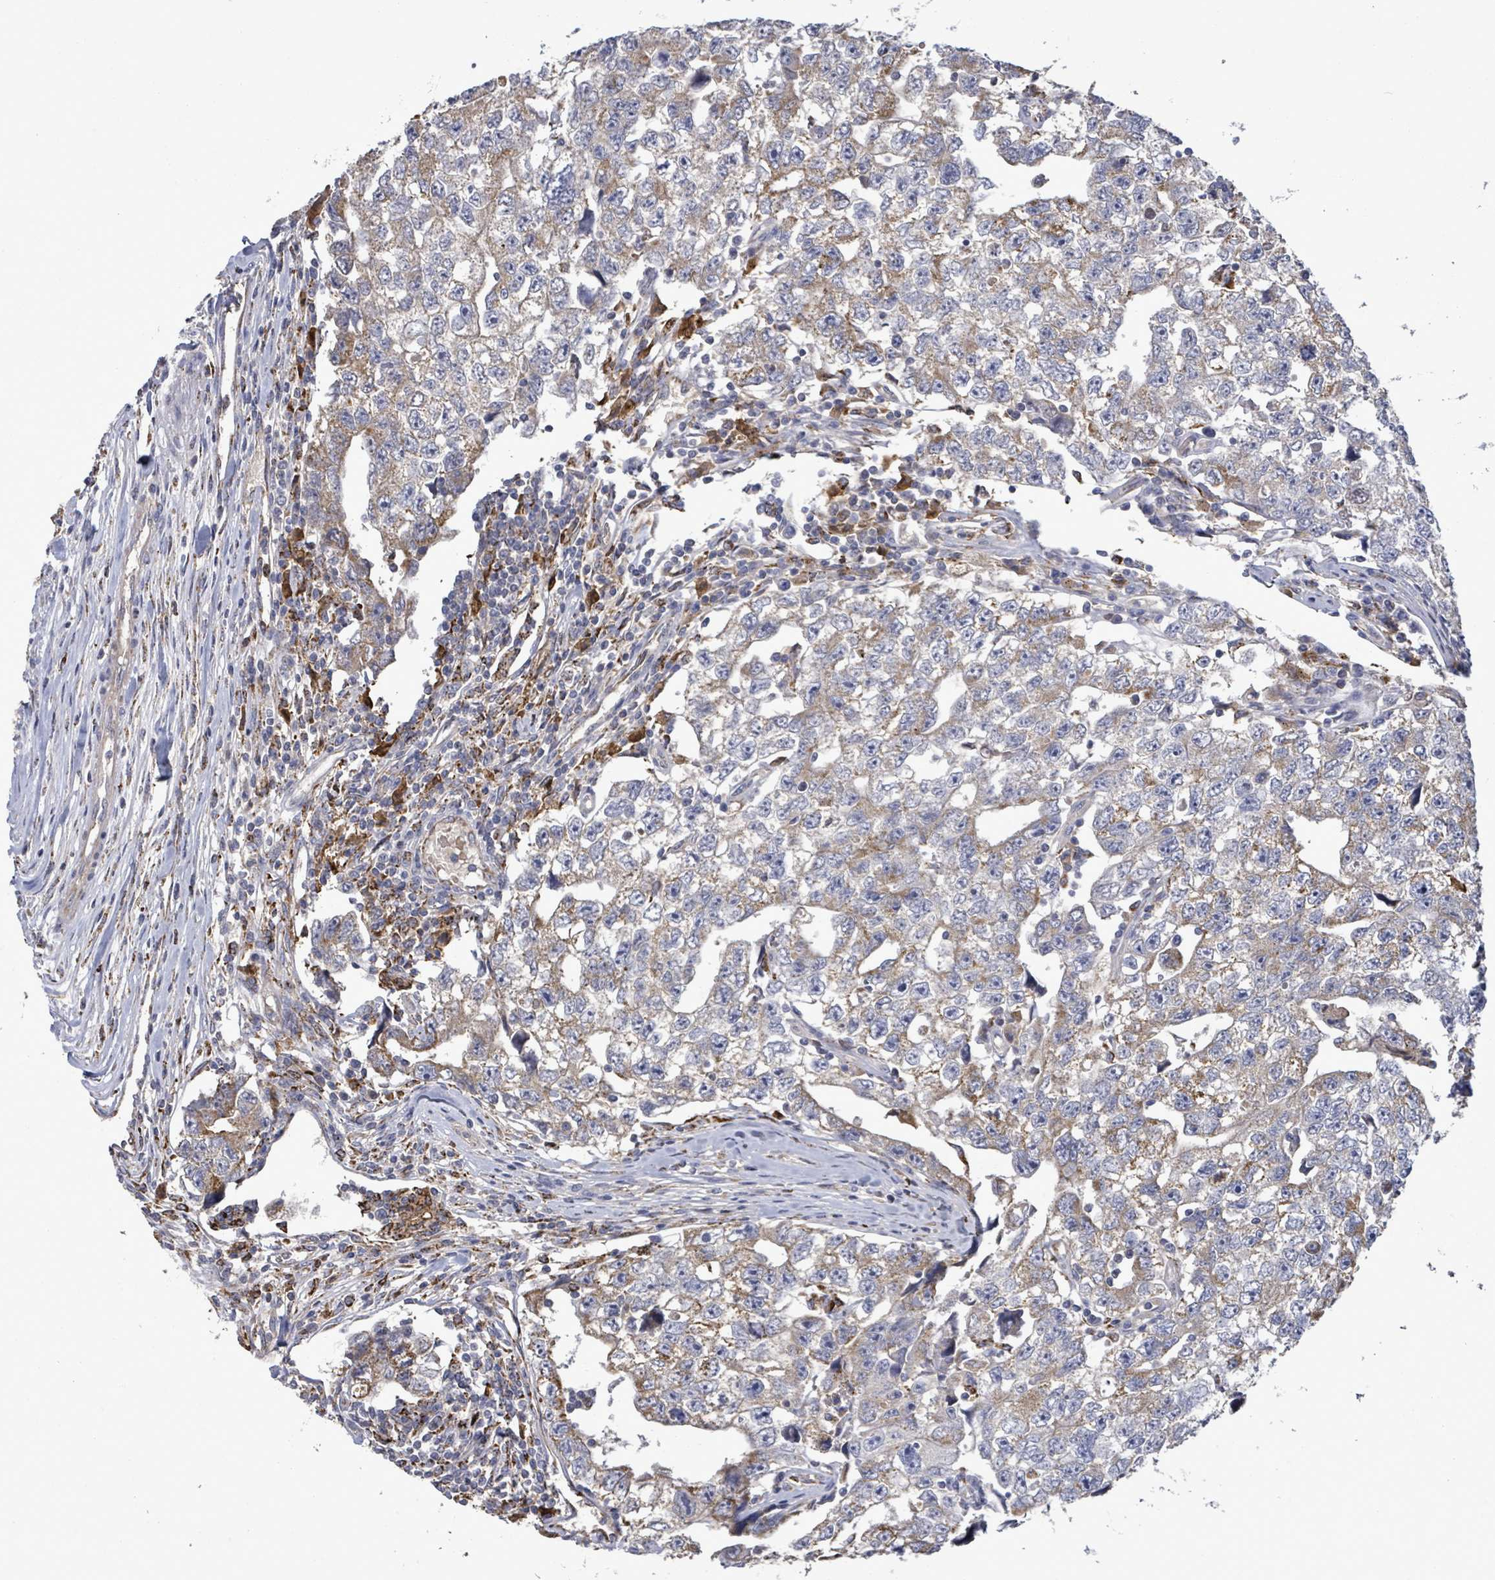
{"staining": {"intensity": "weak", "quantity": "<25%", "location": "cytoplasmic/membranous"}, "tissue": "testis cancer", "cell_type": "Tumor cells", "image_type": "cancer", "snomed": [{"axis": "morphology", "description": "Carcinoma, Embryonal, NOS"}, {"axis": "topography", "description": "Testis"}], "caption": "DAB (3,3'-diaminobenzidine) immunohistochemical staining of embryonal carcinoma (testis) displays no significant positivity in tumor cells.", "gene": "MTMR12", "patient": {"sex": "male", "age": 22}}